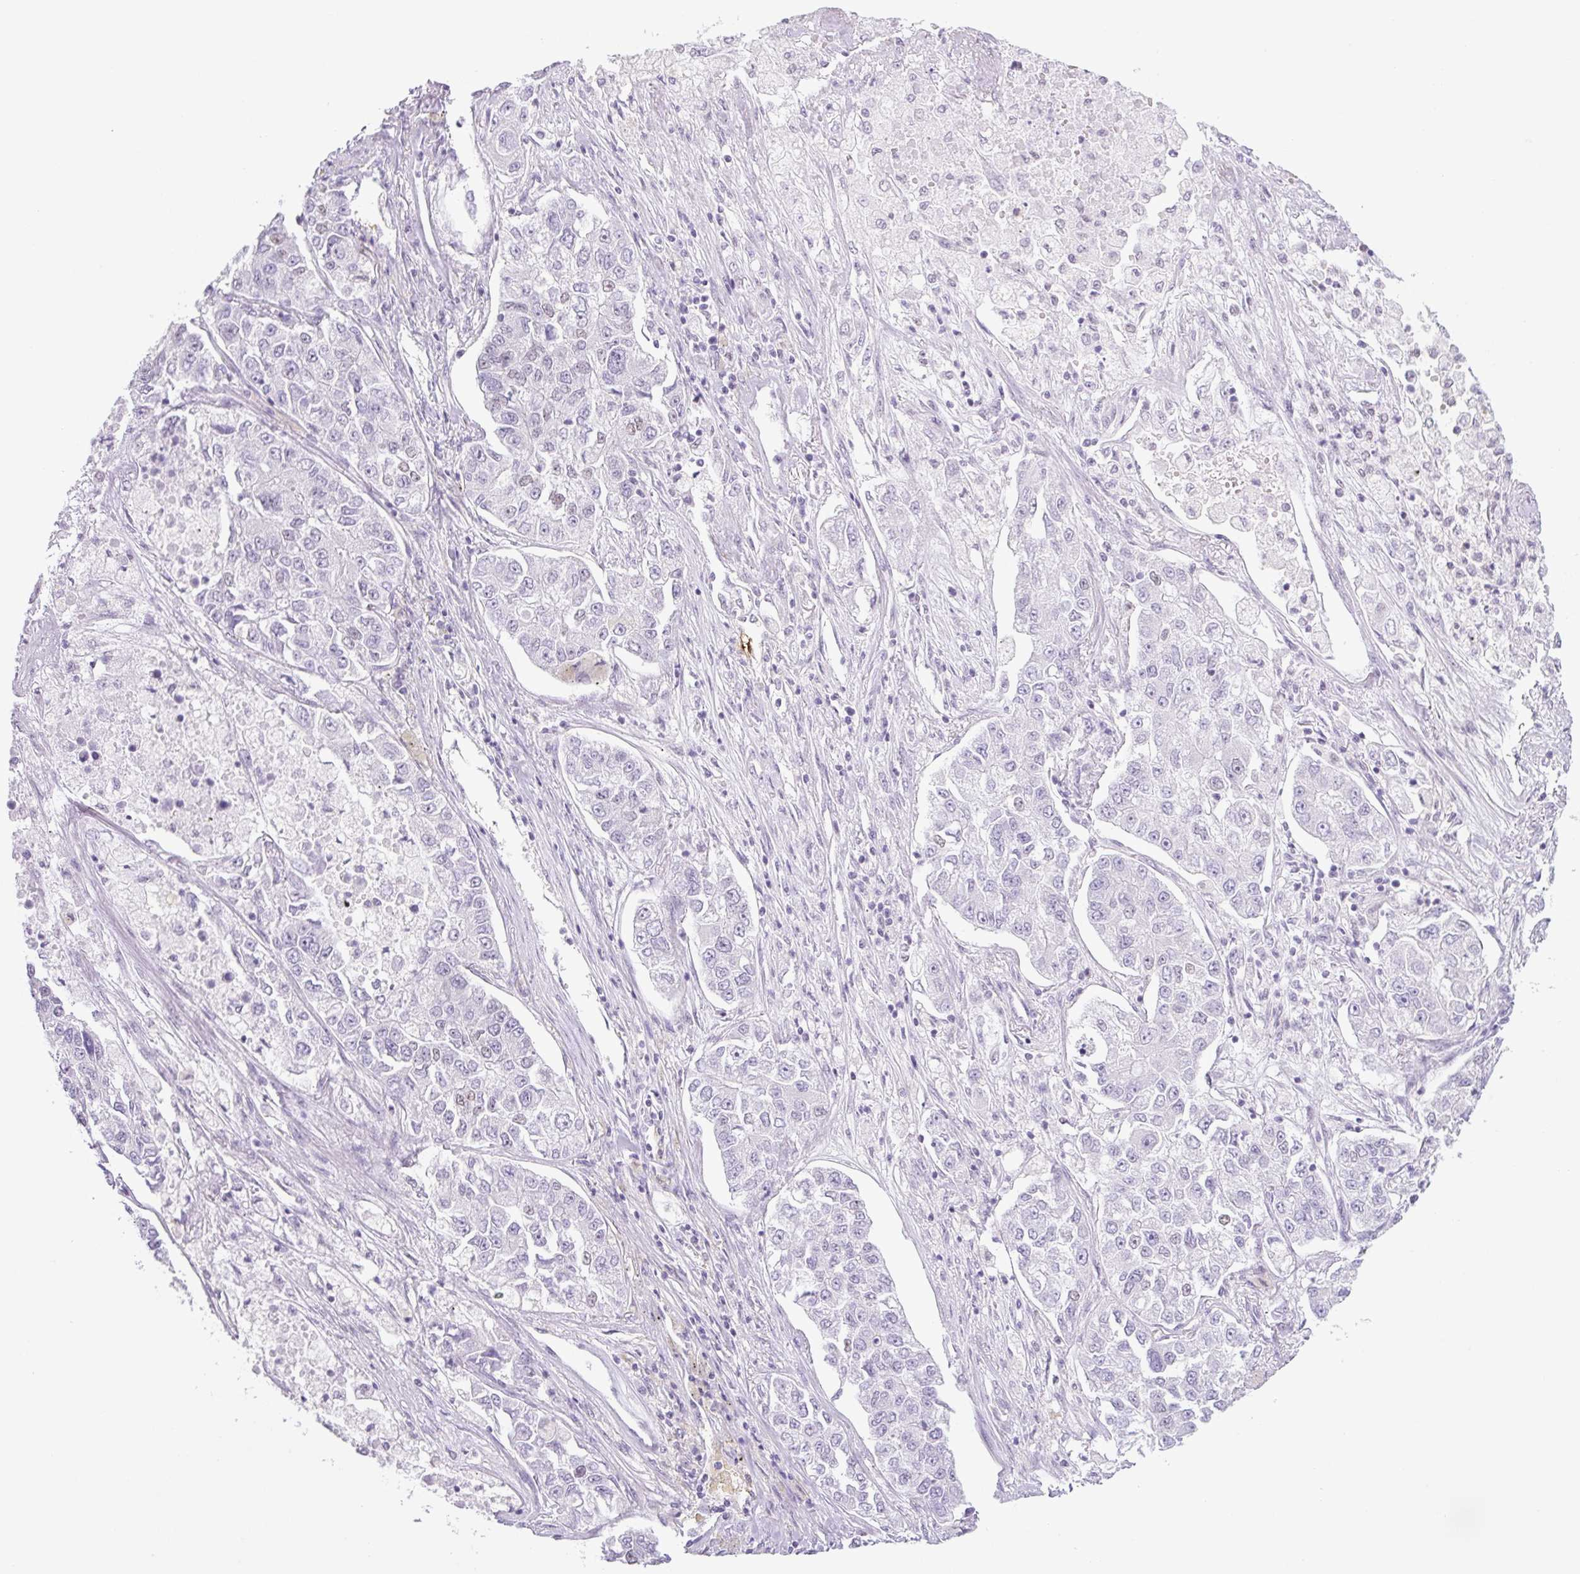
{"staining": {"intensity": "weak", "quantity": "<25%", "location": "nuclear"}, "tissue": "lung cancer", "cell_type": "Tumor cells", "image_type": "cancer", "snomed": [{"axis": "morphology", "description": "Adenocarcinoma, NOS"}, {"axis": "topography", "description": "Lung"}], "caption": "Immunohistochemical staining of lung adenocarcinoma demonstrates no significant expression in tumor cells.", "gene": "TLE3", "patient": {"sex": "male", "age": 49}}